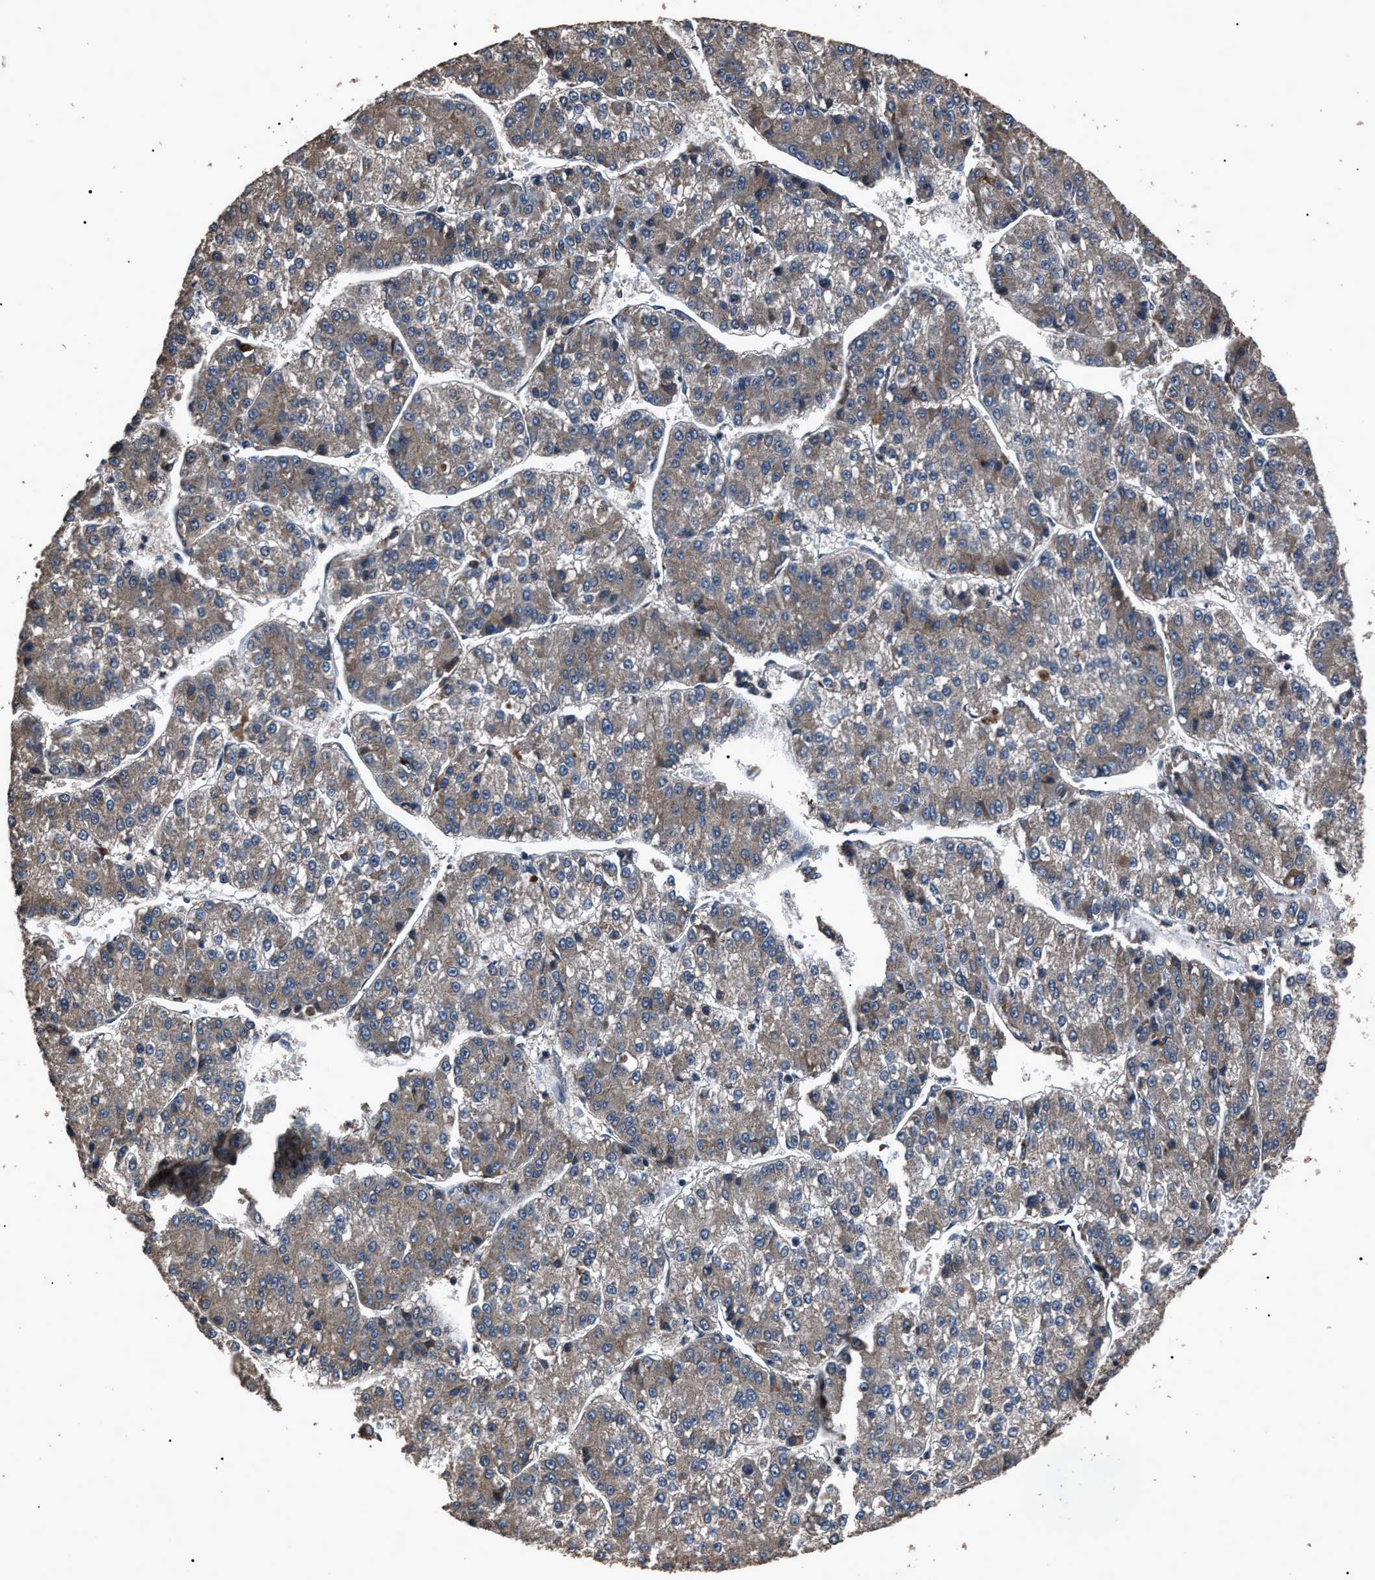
{"staining": {"intensity": "moderate", "quantity": ">75%", "location": "cytoplasmic/membranous"}, "tissue": "liver cancer", "cell_type": "Tumor cells", "image_type": "cancer", "snomed": [{"axis": "morphology", "description": "Carcinoma, Hepatocellular, NOS"}, {"axis": "topography", "description": "Liver"}], "caption": "Human liver cancer (hepatocellular carcinoma) stained with a brown dye demonstrates moderate cytoplasmic/membranous positive expression in approximately >75% of tumor cells.", "gene": "RNF216", "patient": {"sex": "female", "age": 73}}